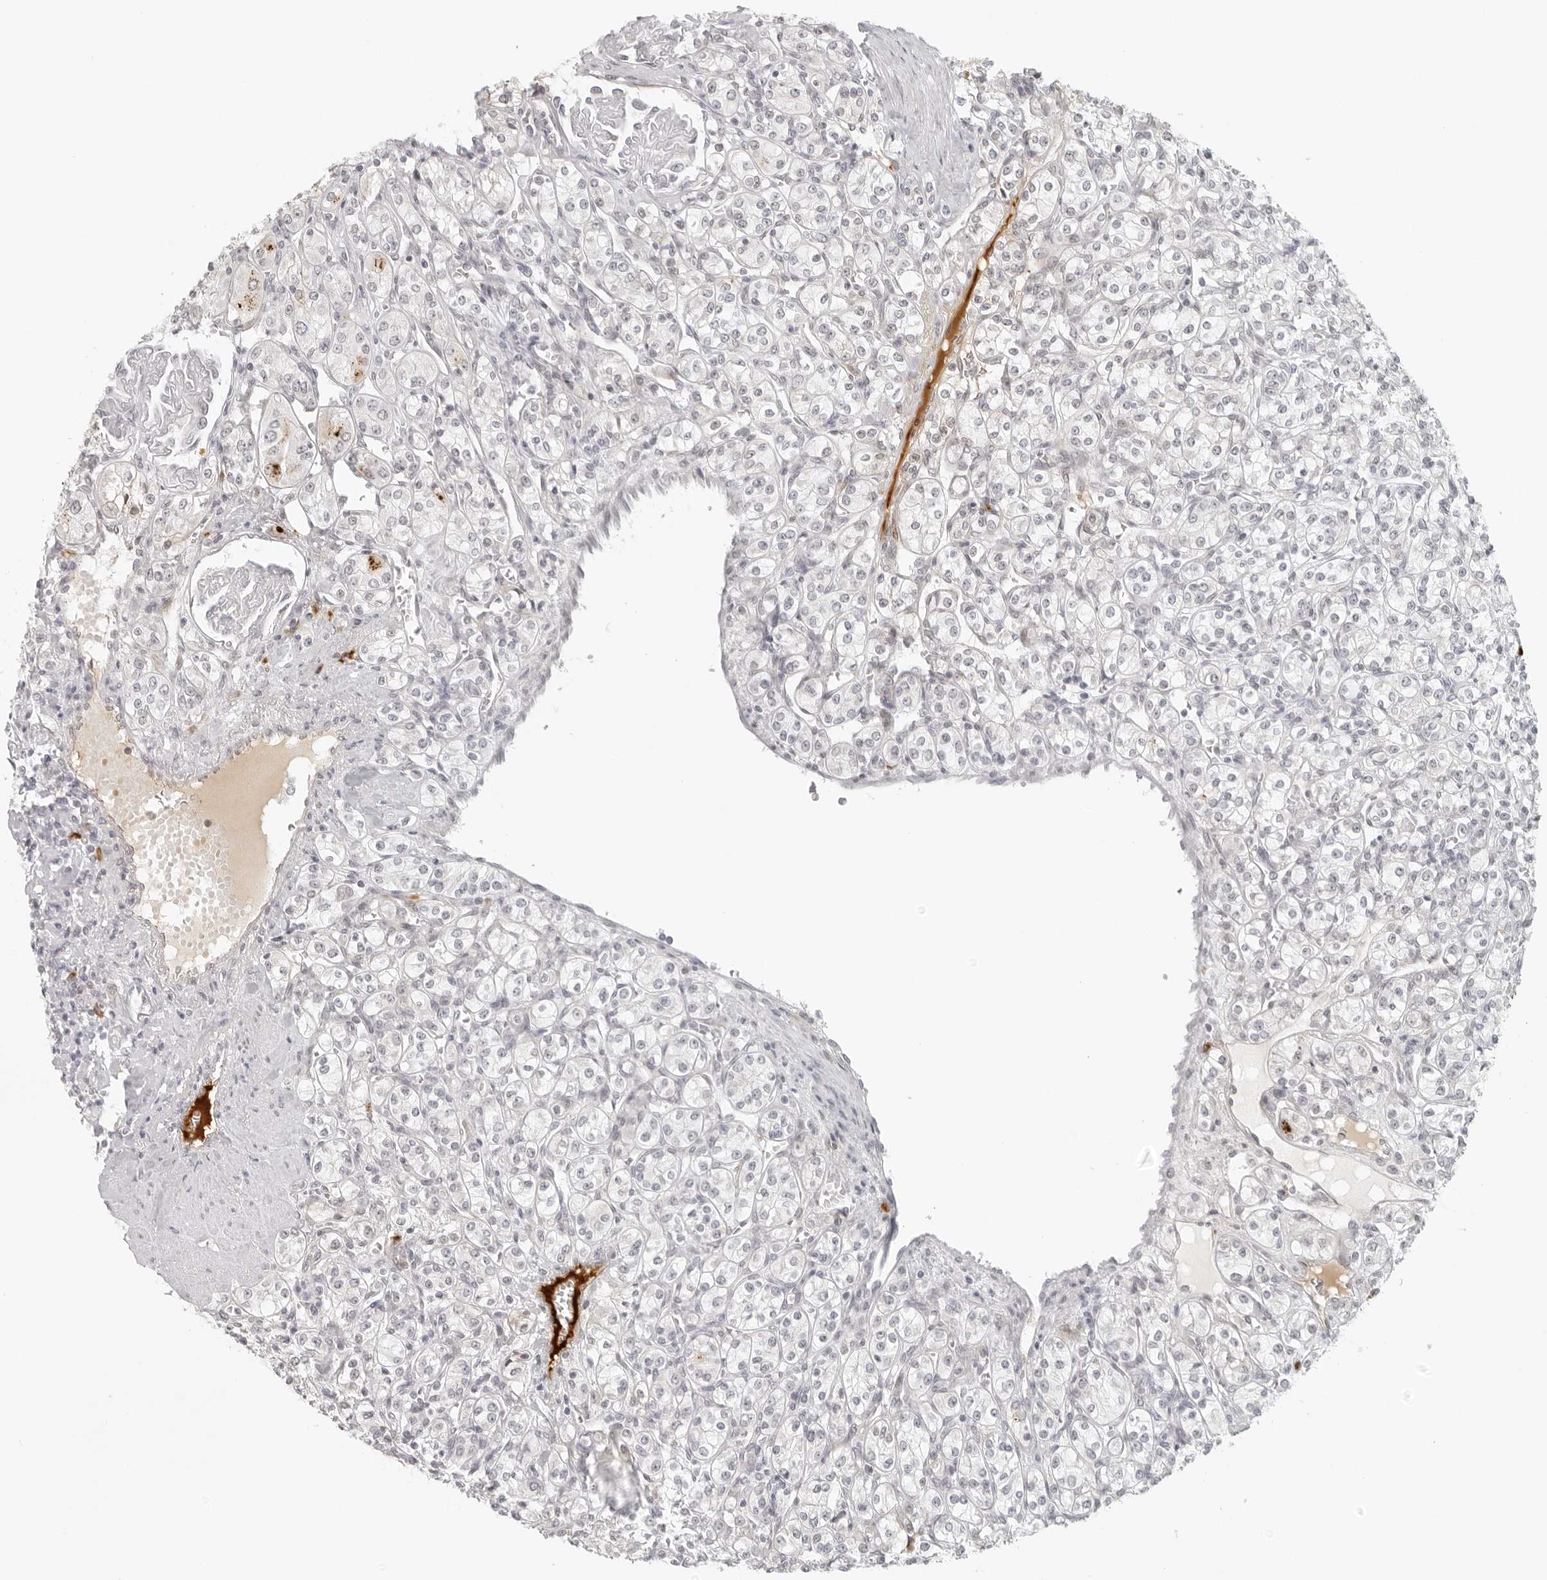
{"staining": {"intensity": "negative", "quantity": "none", "location": "none"}, "tissue": "renal cancer", "cell_type": "Tumor cells", "image_type": "cancer", "snomed": [{"axis": "morphology", "description": "Adenocarcinoma, NOS"}, {"axis": "topography", "description": "Kidney"}], "caption": "Human adenocarcinoma (renal) stained for a protein using IHC shows no expression in tumor cells.", "gene": "ZNF678", "patient": {"sex": "male", "age": 77}}